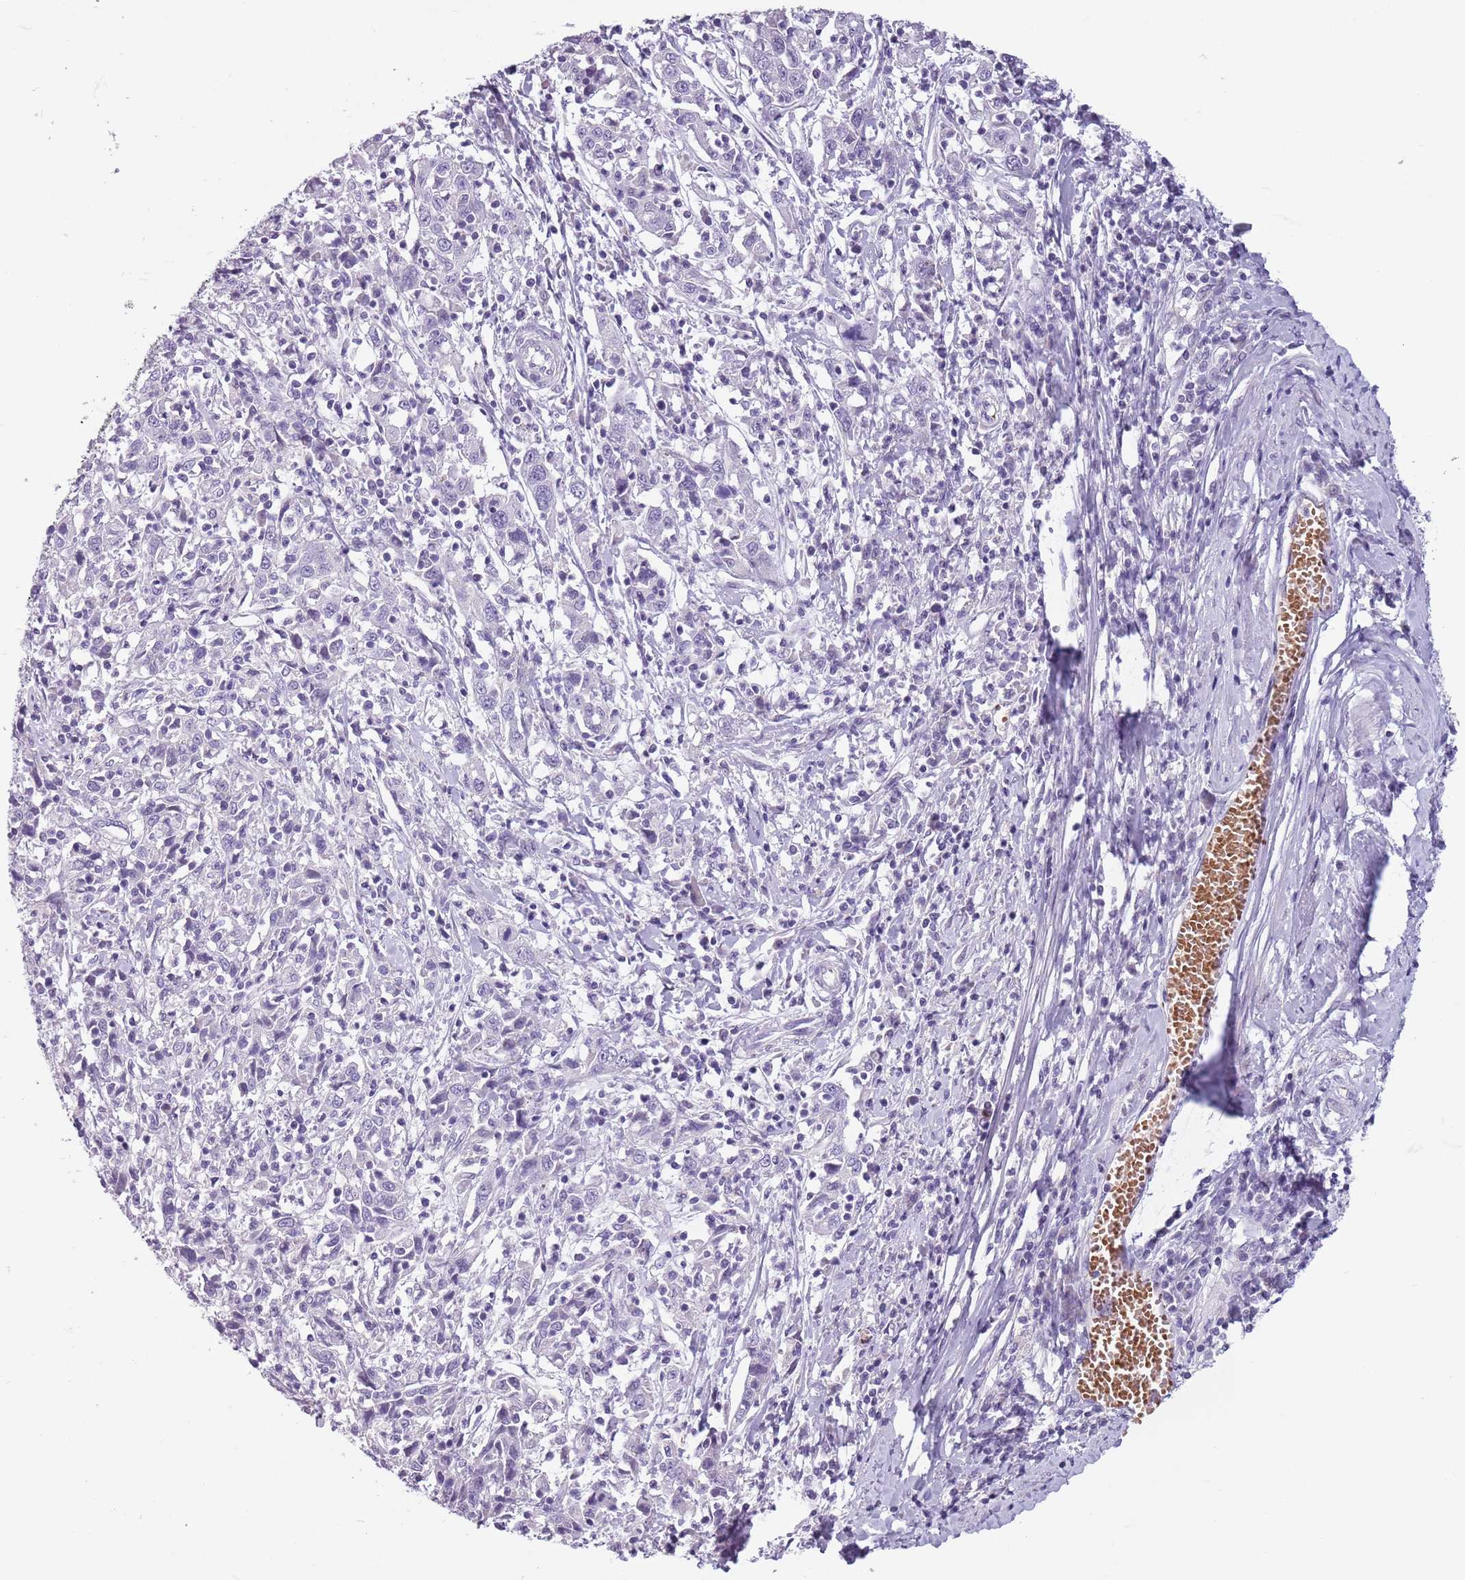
{"staining": {"intensity": "negative", "quantity": "none", "location": "none"}, "tissue": "cervical cancer", "cell_type": "Tumor cells", "image_type": "cancer", "snomed": [{"axis": "morphology", "description": "Squamous cell carcinoma, NOS"}, {"axis": "topography", "description": "Cervix"}], "caption": "Cervical cancer (squamous cell carcinoma) stained for a protein using IHC displays no expression tumor cells.", "gene": "SPESP1", "patient": {"sex": "female", "age": 46}}